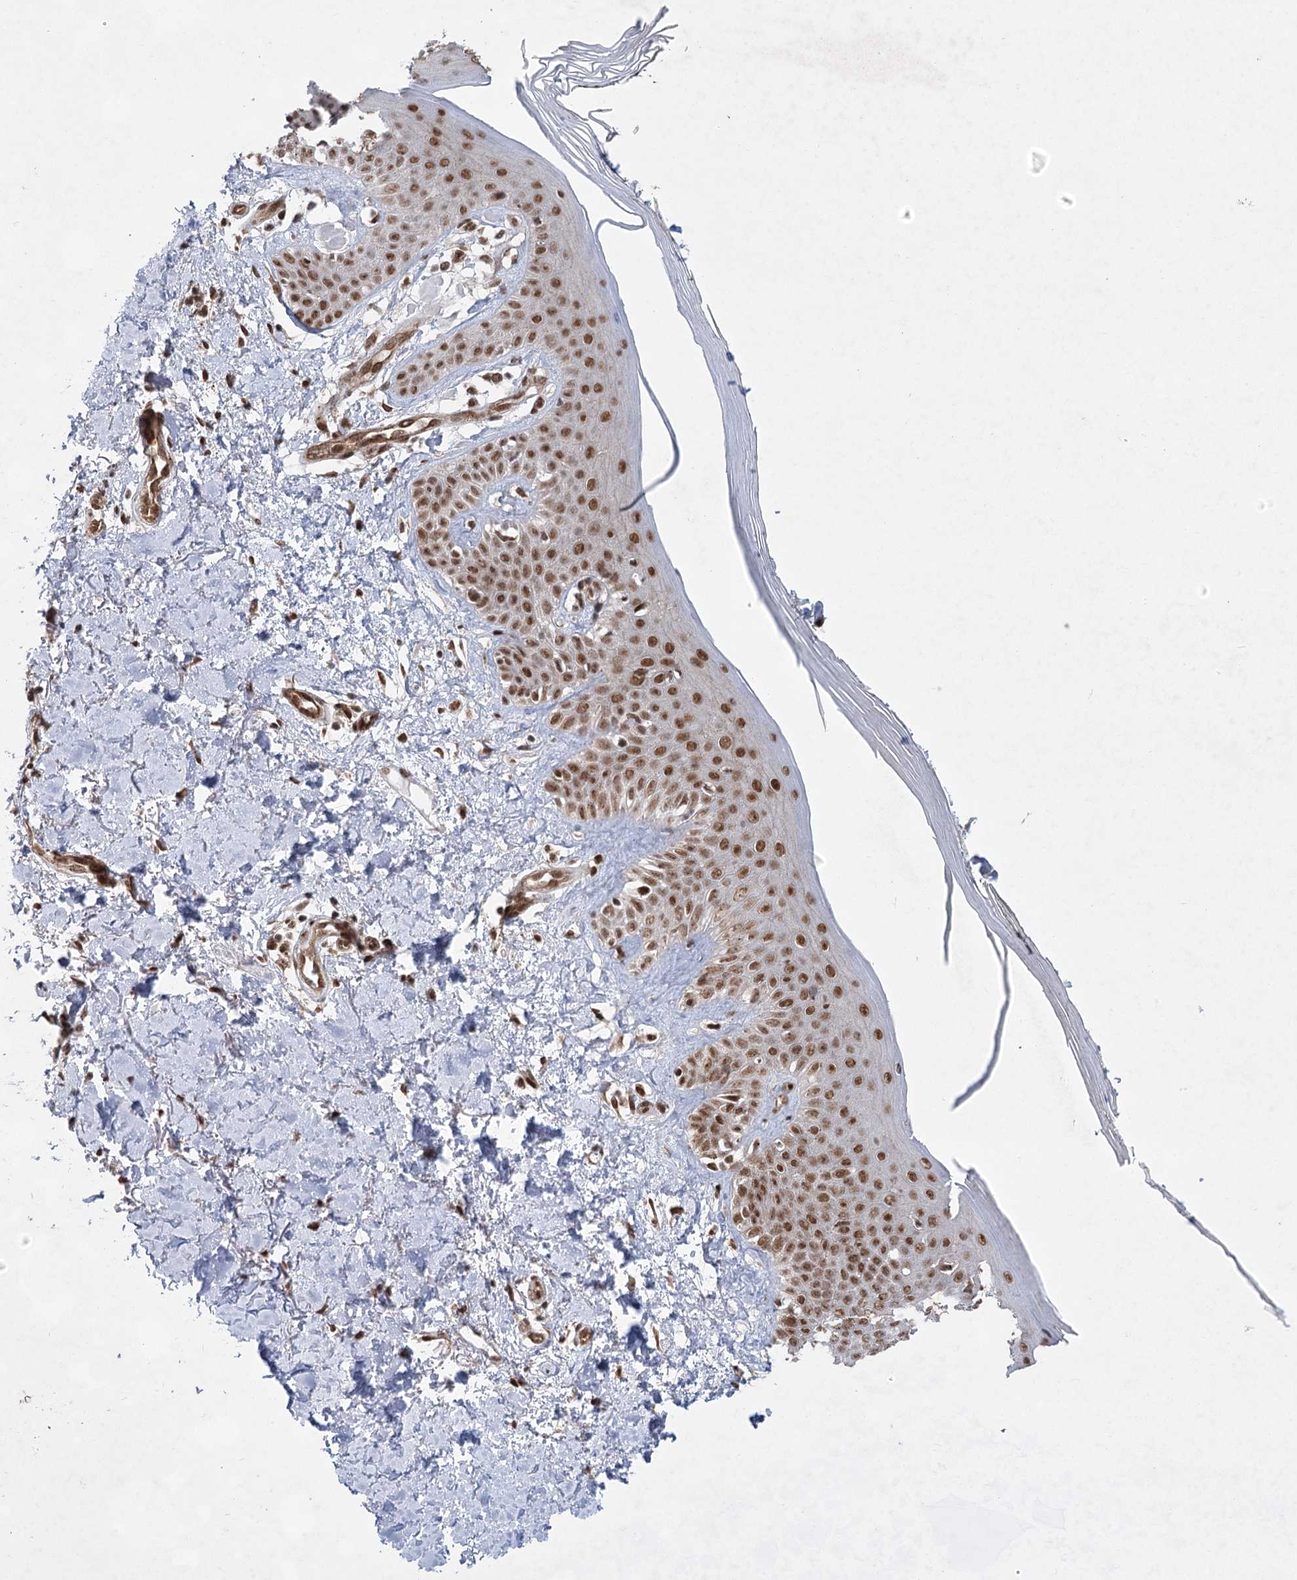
{"staining": {"intensity": "strong", "quantity": ">75%", "location": "nuclear"}, "tissue": "skin", "cell_type": "Fibroblasts", "image_type": "normal", "snomed": [{"axis": "morphology", "description": "Normal tissue, NOS"}, {"axis": "topography", "description": "Skin"}], "caption": "High-magnification brightfield microscopy of benign skin stained with DAB (brown) and counterstained with hematoxylin (blue). fibroblasts exhibit strong nuclear positivity is present in approximately>75% of cells.", "gene": "ZCCHC8", "patient": {"sex": "female", "age": 64}}